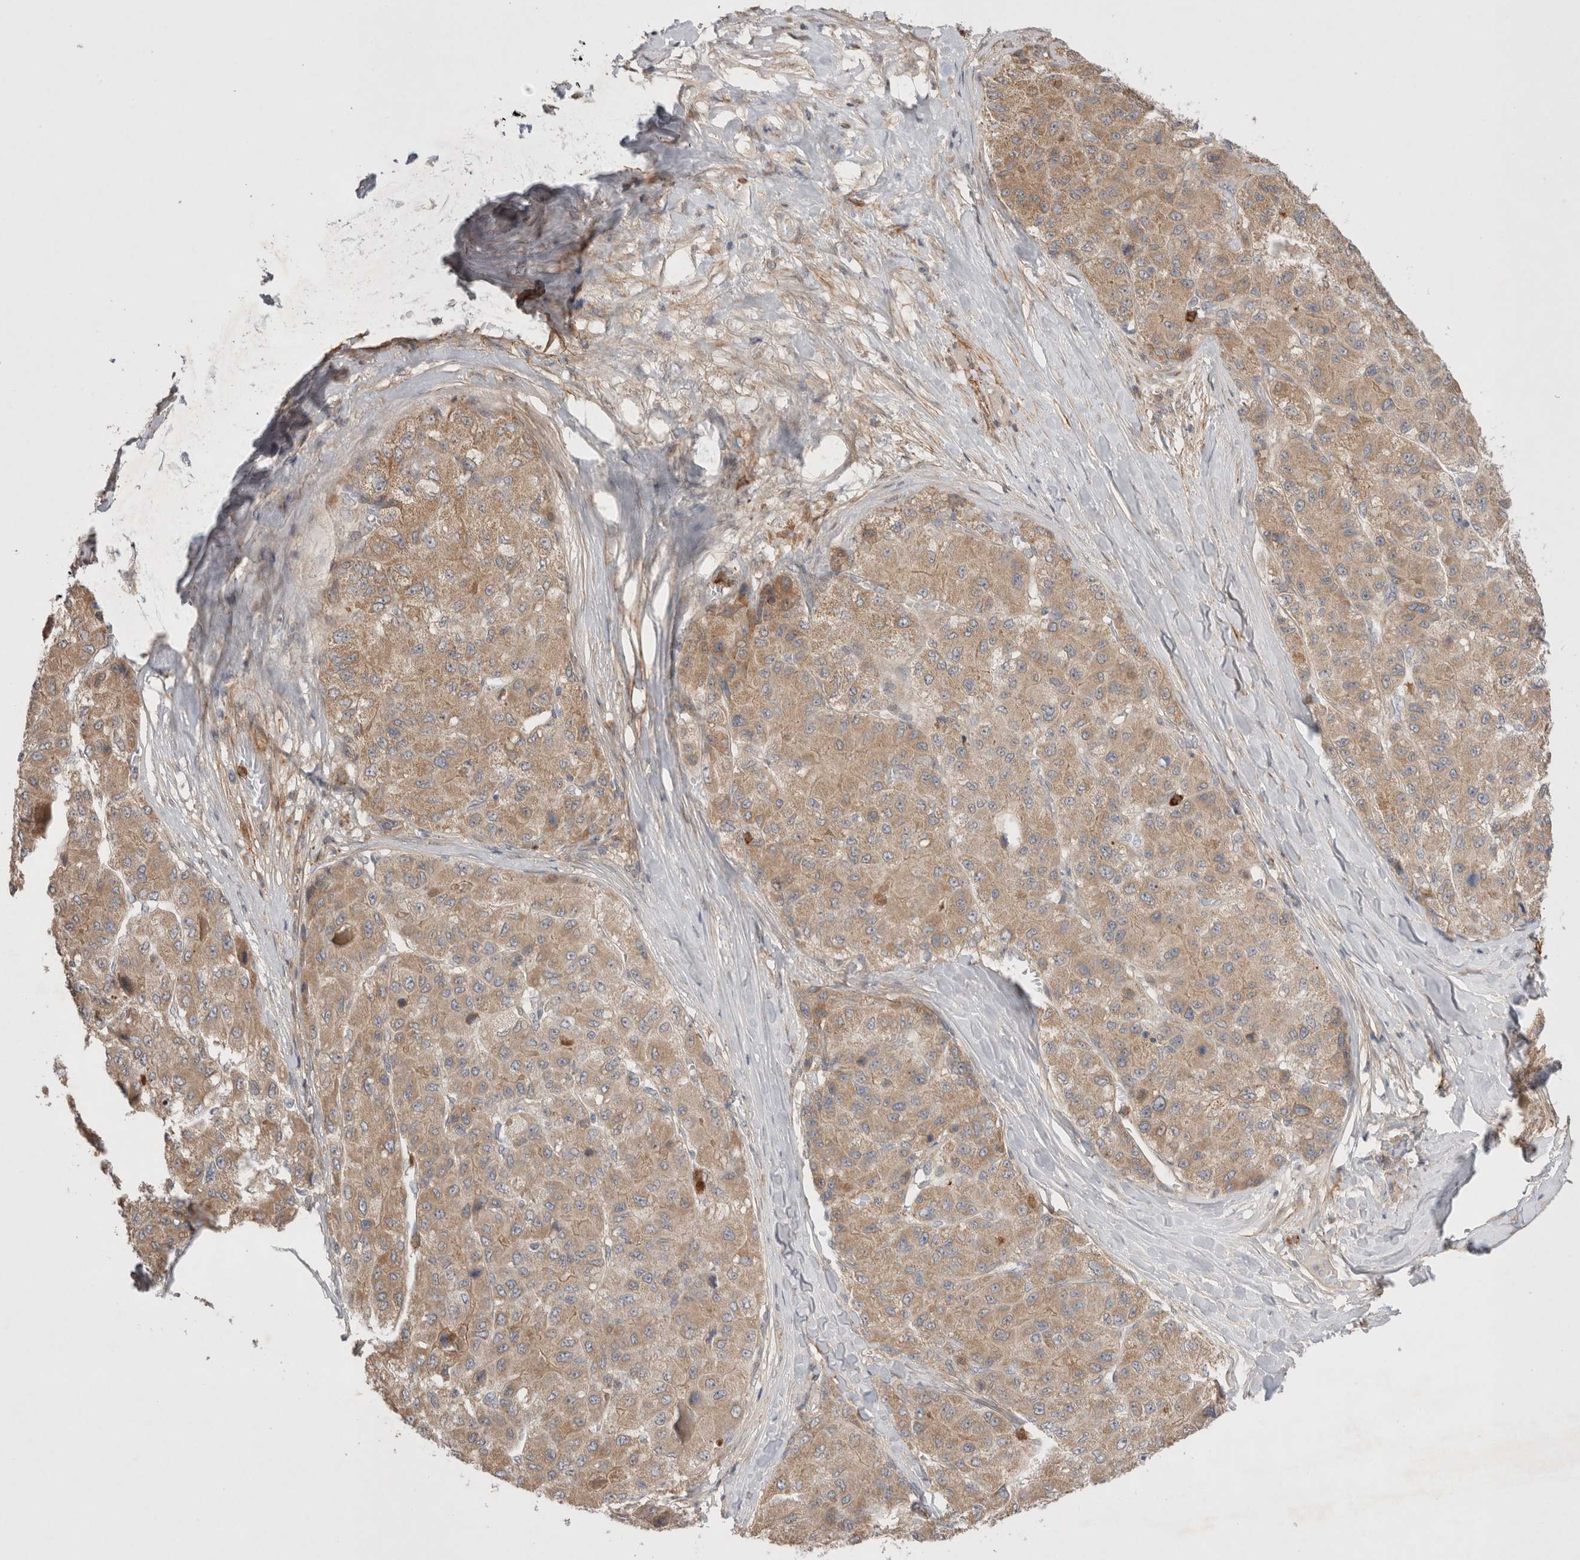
{"staining": {"intensity": "moderate", "quantity": ">75%", "location": "cytoplasmic/membranous"}, "tissue": "liver cancer", "cell_type": "Tumor cells", "image_type": "cancer", "snomed": [{"axis": "morphology", "description": "Carcinoma, Hepatocellular, NOS"}, {"axis": "topography", "description": "Liver"}], "caption": "Brown immunohistochemical staining in hepatocellular carcinoma (liver) reveals moderate cytoplasmic/membranous positivity in approximately >75% of tumor cells.", "gene": "GSDMB", "patient": {"sex": "male", "age": 80}}